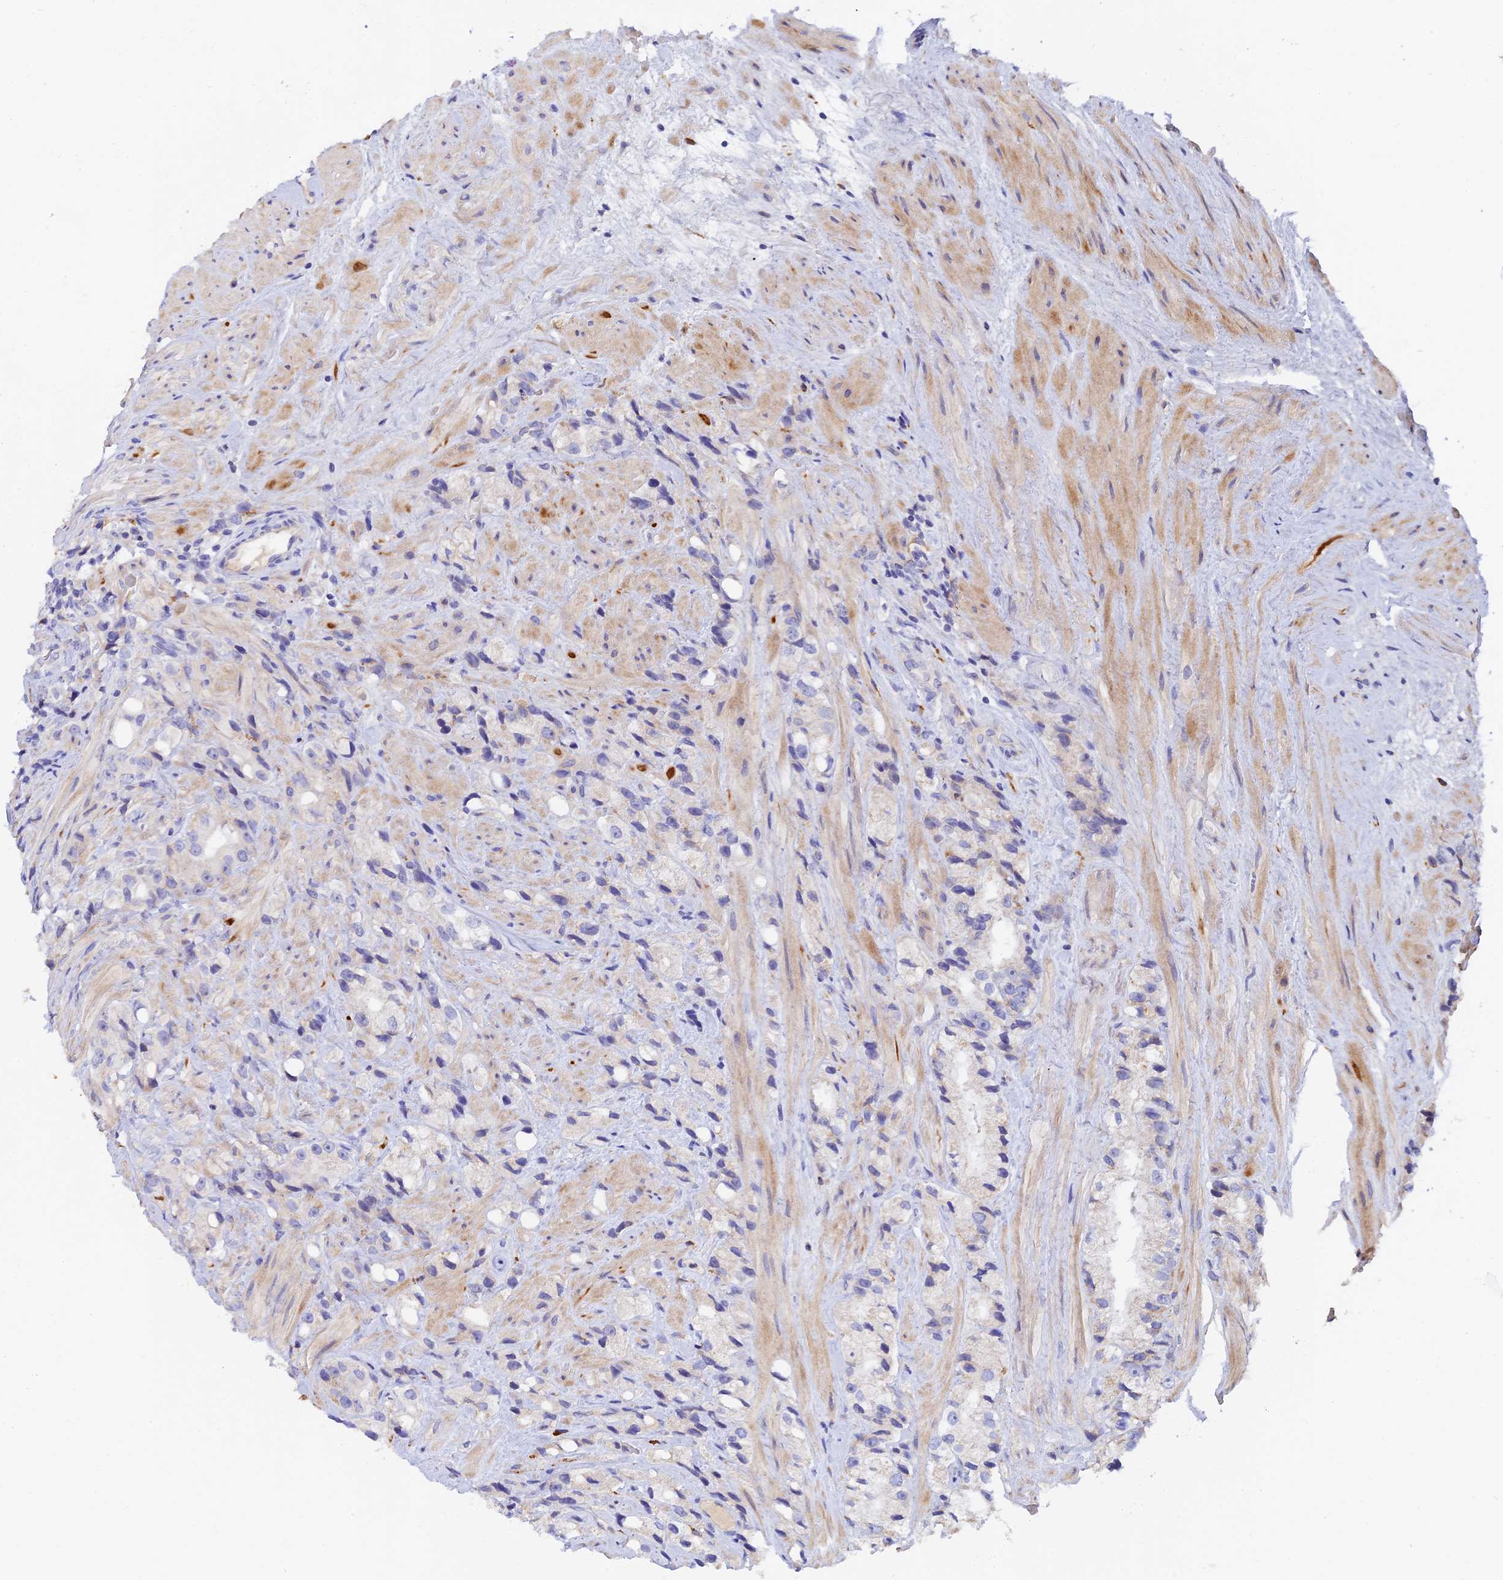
{"staining": {"intensity": "negative", "quantity": "none", "location": "none"}, "tissue": "prostate cancer", "cell_type": "Tumor cells", "image_type": "cancer", "snomed": [{"axis": "morphology", "description": "Adenocarcinoma, NOS"}, {"axis": "topography", "description": "Prostate"}], "caption": "Human prostate cancer (adenocarcinoma) stained for a protein using immunohistochemistry demonstrates no expression in tumor cells.", "gene": "RPGRIP1L", "patient": {"sex": "male", "age": 79}}